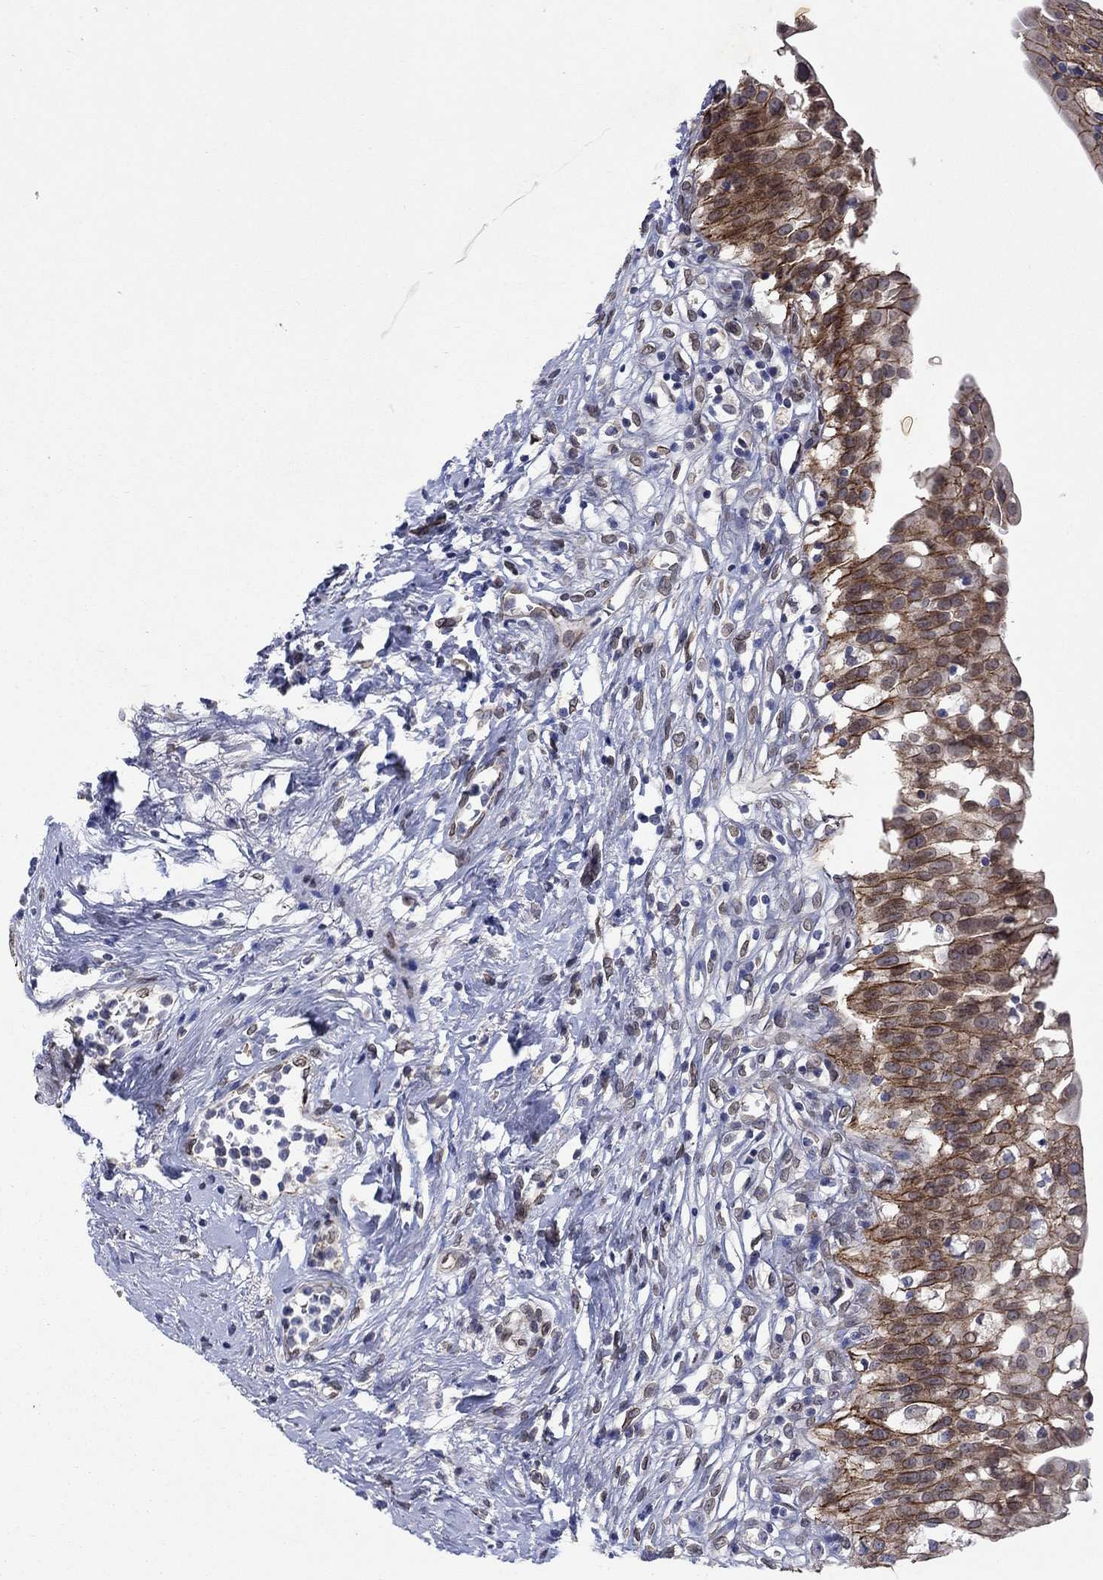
{"staining": {"intensity": "strong", "quantity": ">75%", "location": "cytoplasmic/membranous"}, "tissue": "urinary bladder", "cell_type": "Urothelial cells", "image_type": "normal", "snomed": [{"axis": "morphology", "description": "Normal tissue, NOS"}, {"axis": "topography", "description": "Urinary bladder"}], "caption": "IHC histopathology image of normal urinary bladder stained for a protein (brown), which shows high levels of strong cytoplasmic/membranous positivity in about >75% of urothelial cells.", "gene": "EMC9", "patient": {"sex": "male", "age": 76}}